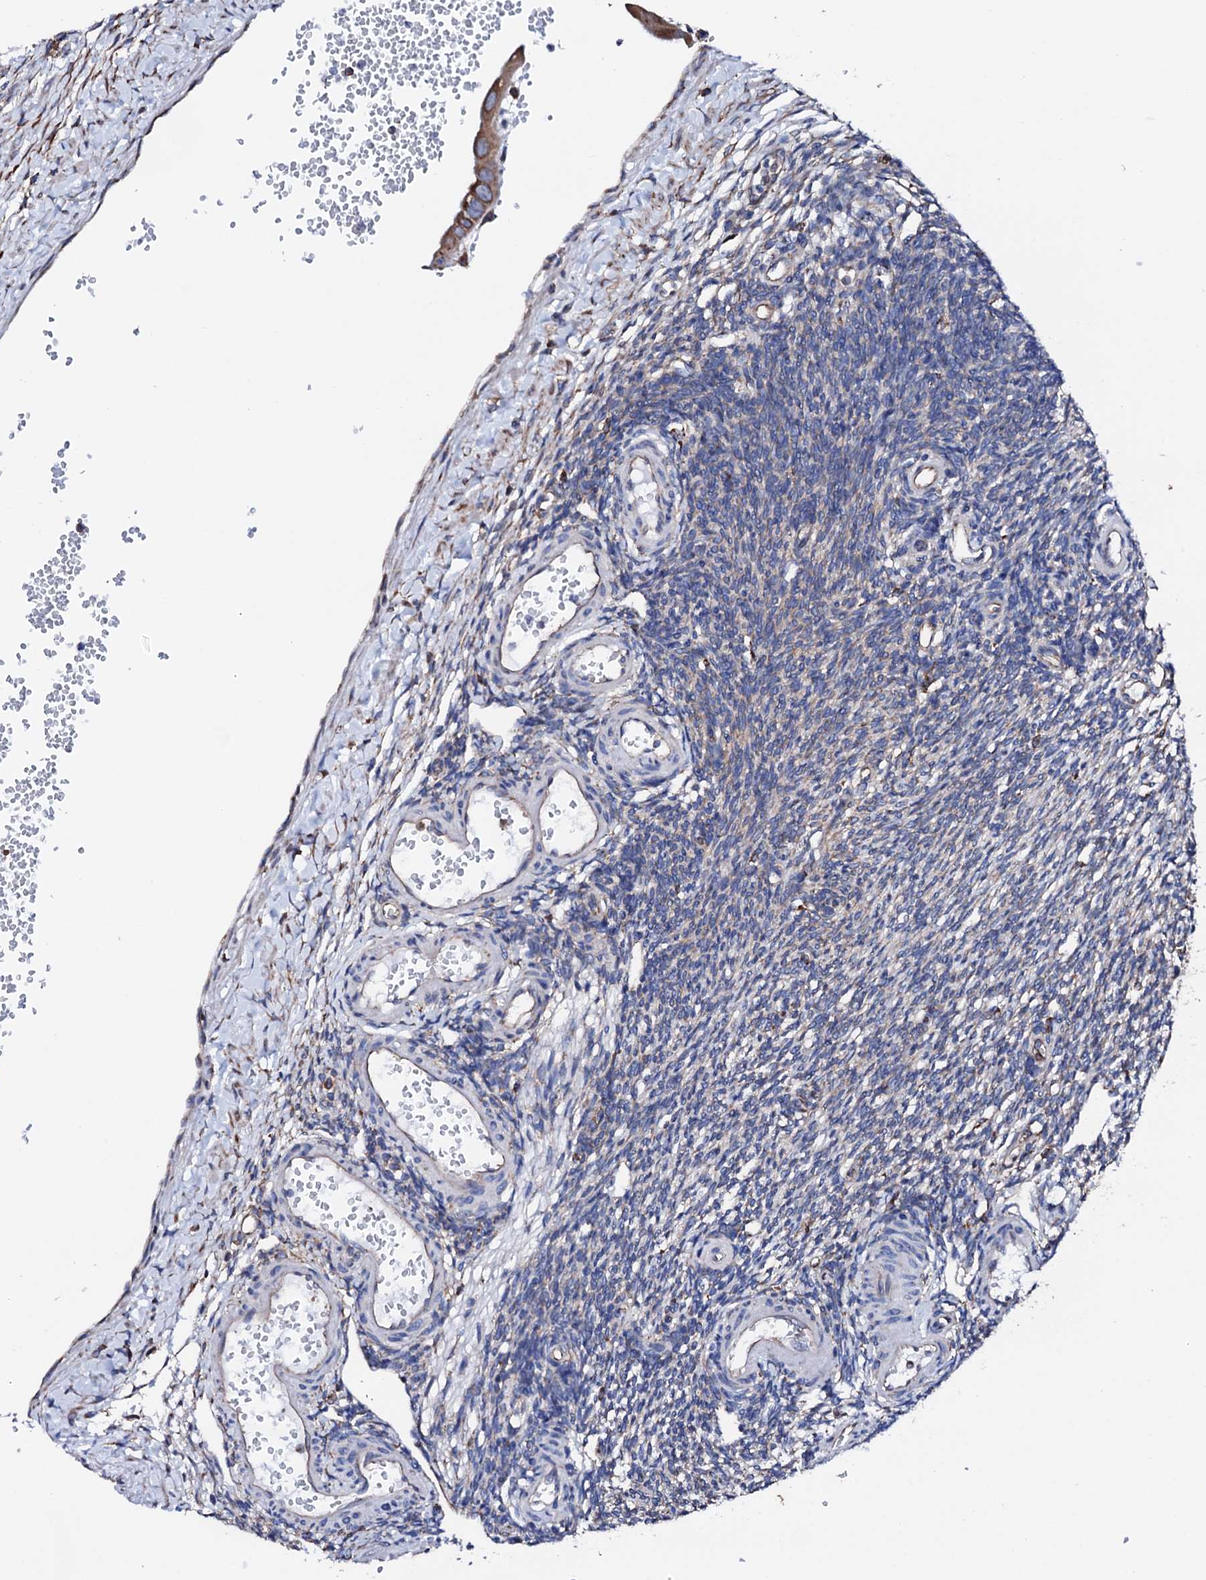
{"staining": {"intensity": "weak", "quantity": "<25%", "location": "cytoplasmic/membranous"}, "tissue": "ovary", "cell_type": "Ovarian stroma cells", "image_type": "normal", "snomed": [{"axis": "morphology", "description": "Normal tissue, NOS"}, {"axis": "morphology", "description": "Cyst, NOS"}, {"axis": "topography", "description": "Ovary"}], "caption": "DAB (3,3'-diaminobenzidine) immunohistochemical staining of benign human ovary exhibits no significant expression in ovarian stroma cells.", "gene": "AMDHD1", "patient": {"sex": "female", "age": 33}}